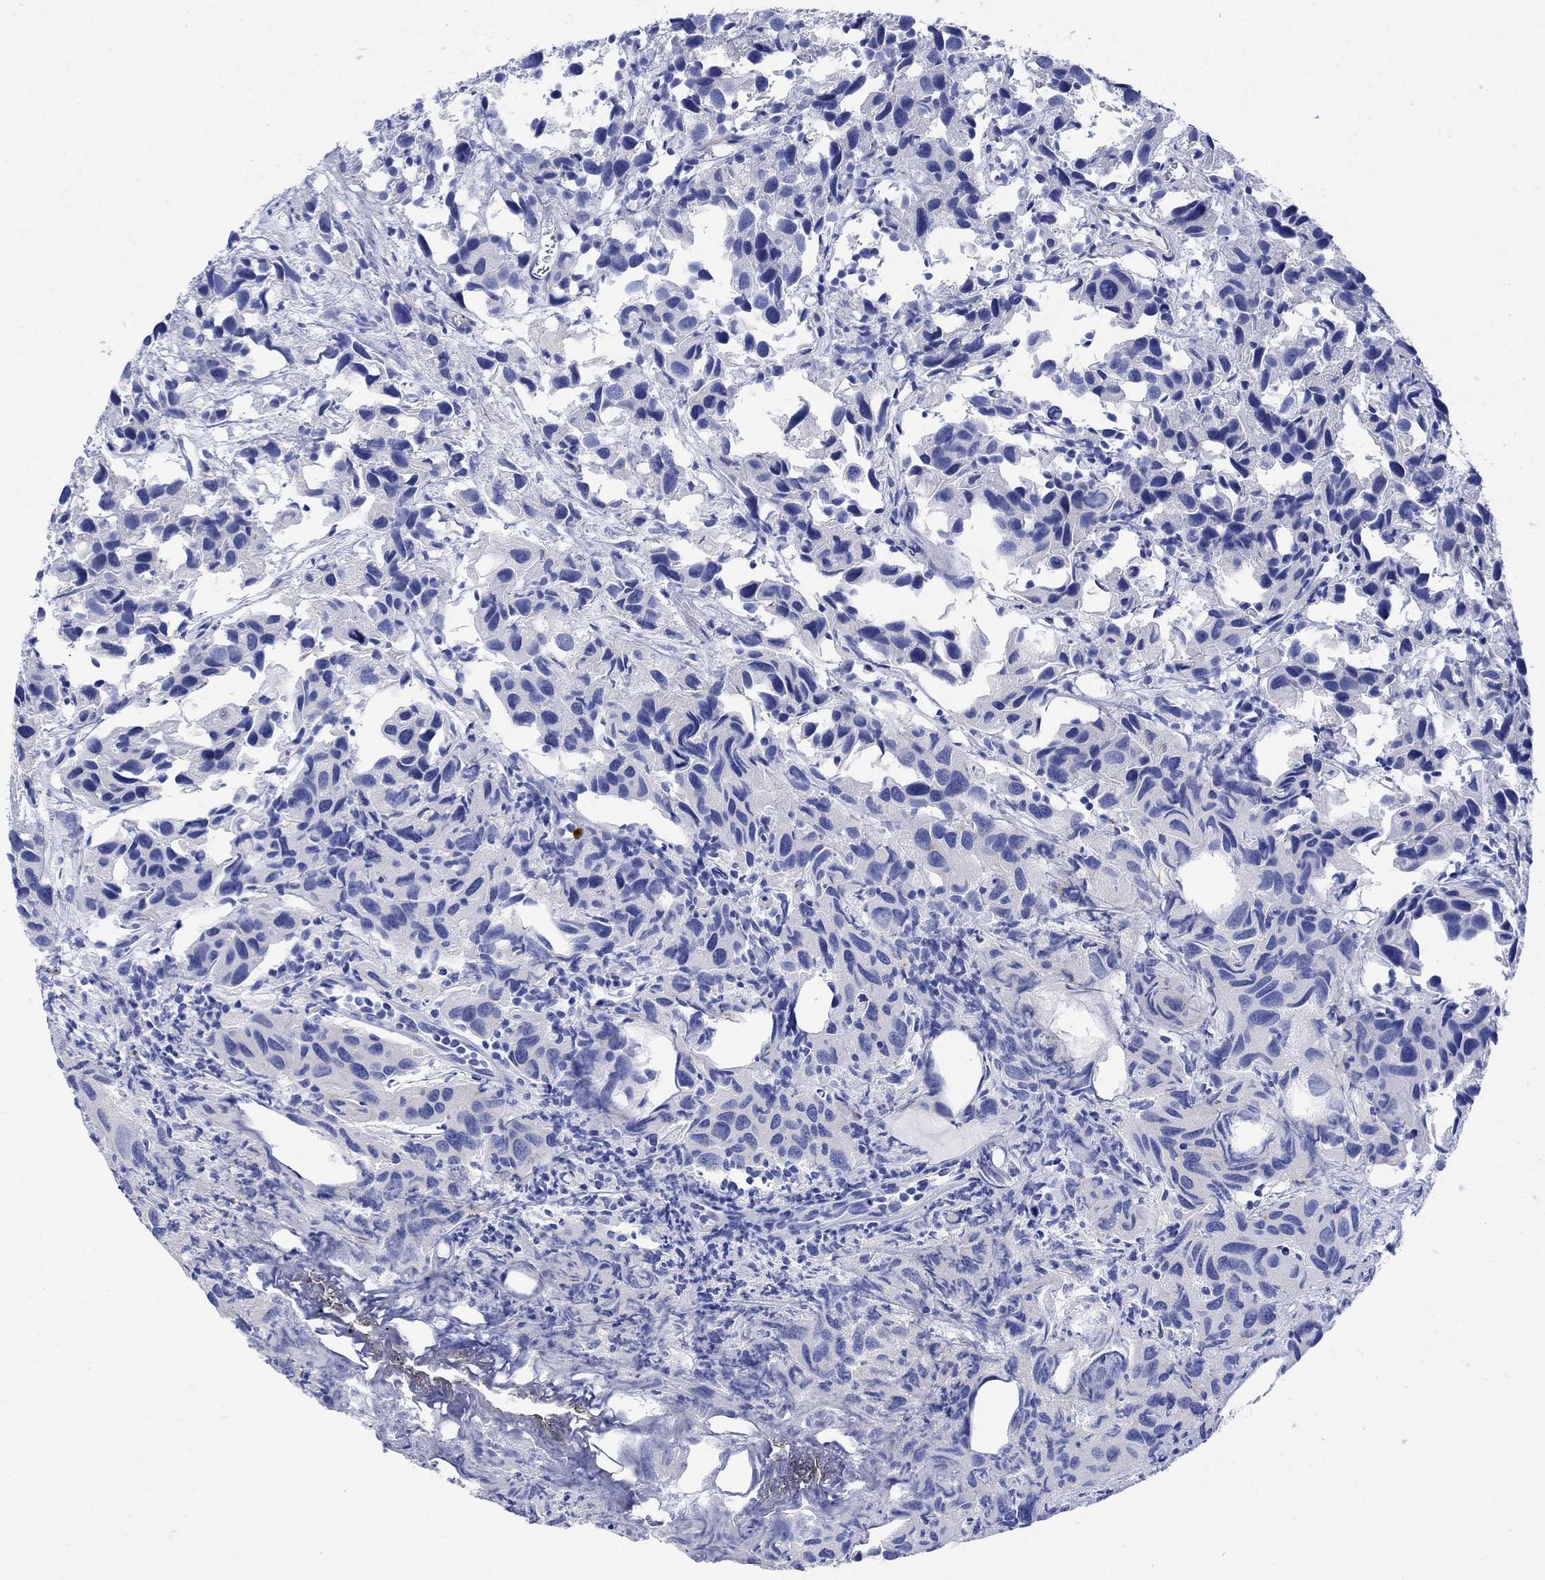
{"staining": {"intensity": "negative", "quantity": "none", "location": "none"}, "tissue": "urothelial cancer", "cell_type": "Tumor cells", "image_type": "cancer", "snomed": [{"axis": "morphology", "description": "Urothelial carcinoma, High grade"}, {"axis": "topography", "description": "Urinary bladder"}], "caption": "Image shows no significant protein expression in tumor cells of high-grade urothelial carcinoma.", "gene": "MYL1", "patient": {"sex": "male", "age": 79}}